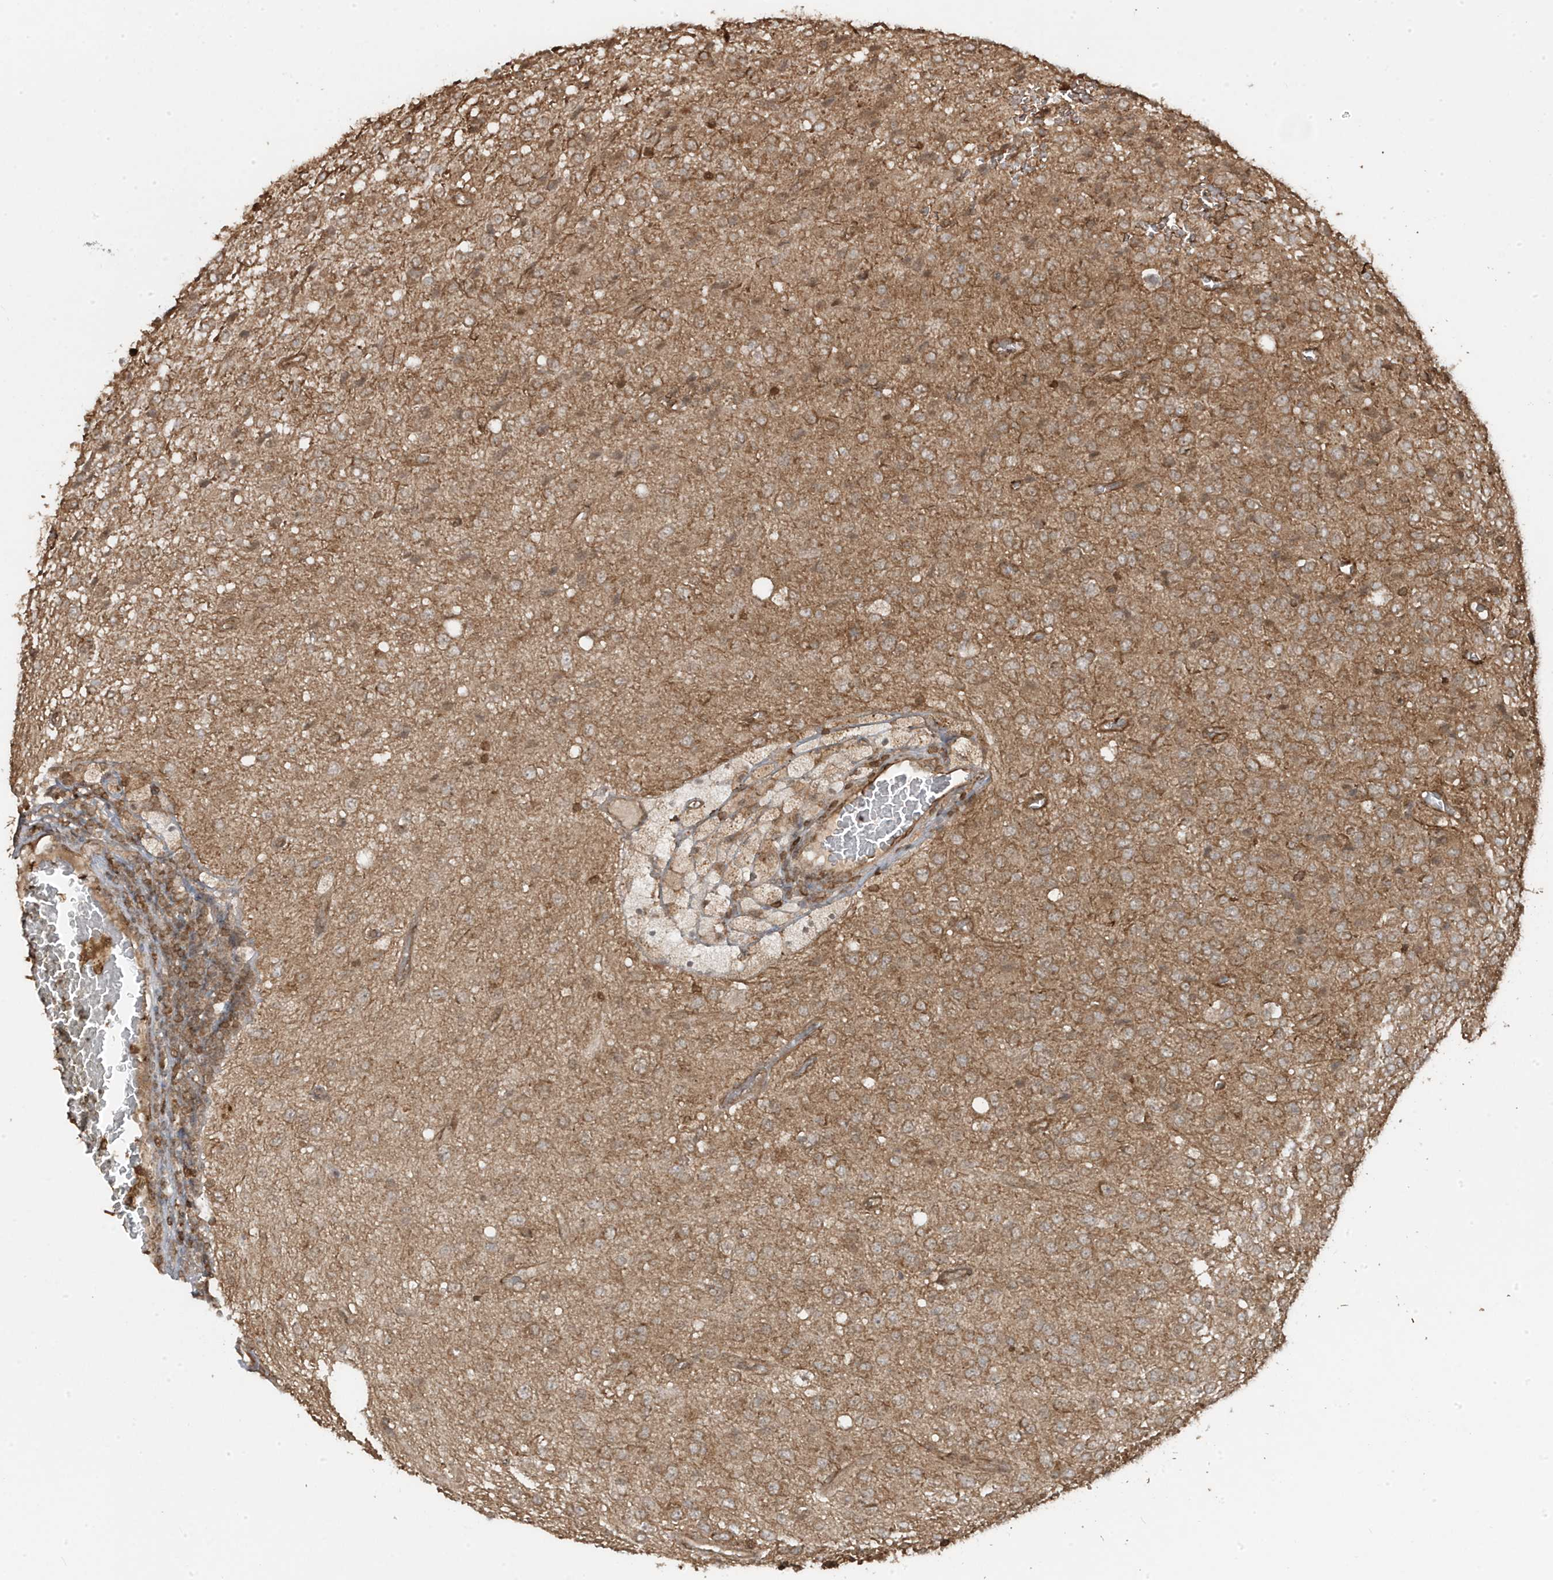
{"staining": {"intensity": "moderate", "quantity": ">75%", "location": "cytoplasmic/membranous"}, "tissue": "glioma", "cell_type": "Tumor cells", "image_type": "cancer", "snomed": [{"axis": "morphology", "description": "Glioma, malignant, High grade"}, {"axis": "topography", "description": "pancreas cauda"}], "caption": "DAB (3,3'-diaminobenzidine) immunohistochemical staining of human malignant glioma (high-grade) reveals moderate cytoplasmic/membranous protein positivity in about >75% of tumor cells. (DAB IHC, brown staining for protein, blue staining for nuclei).", "gene": "ASAP1", "patient": {"sex": "male", "age": 60}}